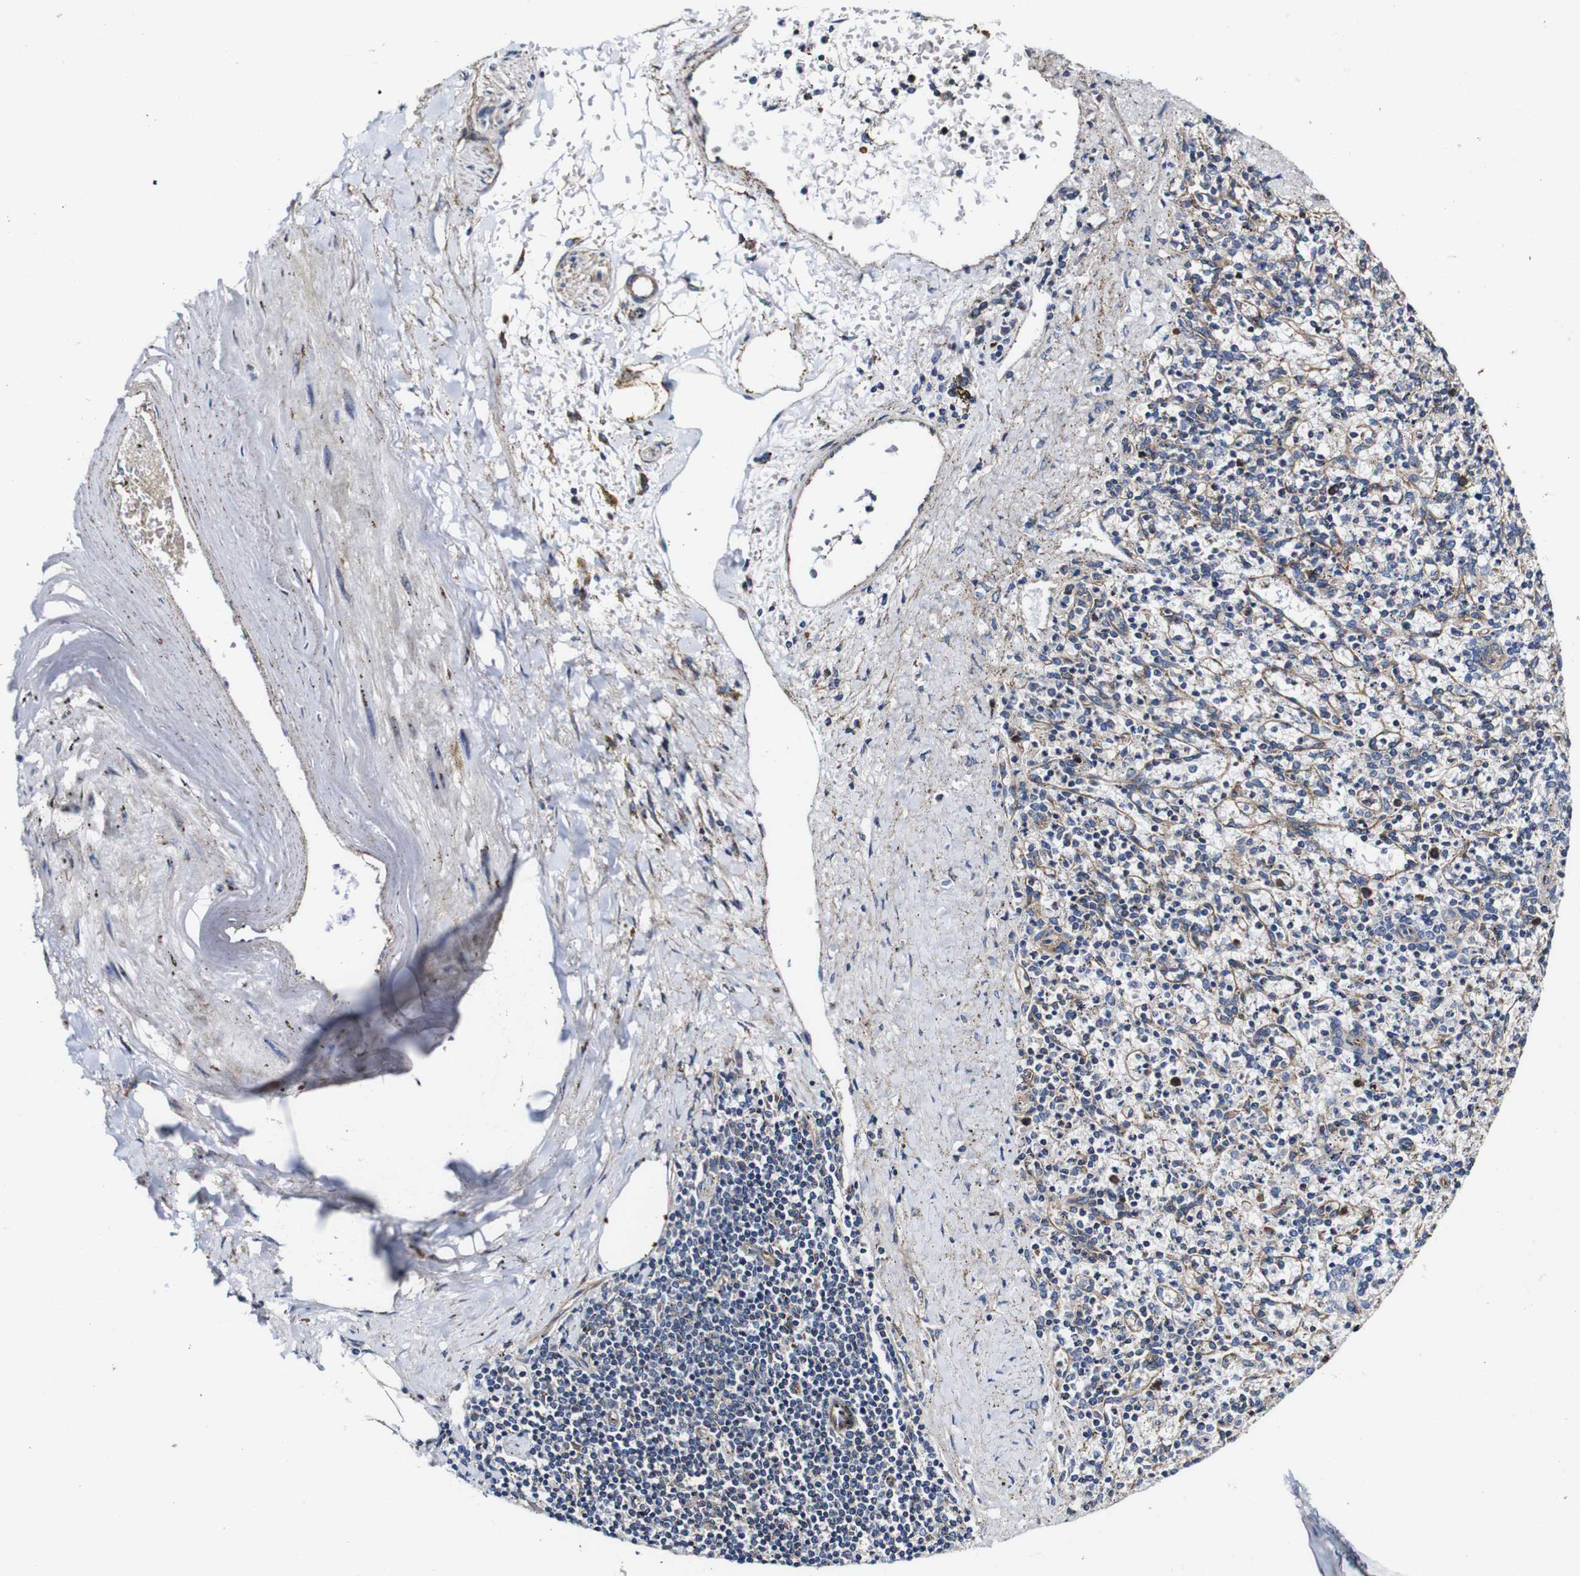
{"staining": {"intensity": "moderate", "quantity": "<25%", "location": "cytoplasmic/membranous"}, "tissue": "spleen", "cell_type": "Cells in red pulp", "image_type": "normal", "snomed": [{"axis": "morphology", "description": "Normal tissue, NOS"}, {"axis": "topography", "description": "Spleen"}], "caption": "Human spleen stained with a brown dye shows moderate cytoplasmic/membranous positive staining in approximately <25% of cells in red pulp.", "gene": "CSF1R", "patient": {"sex": "male", "age": 72}}